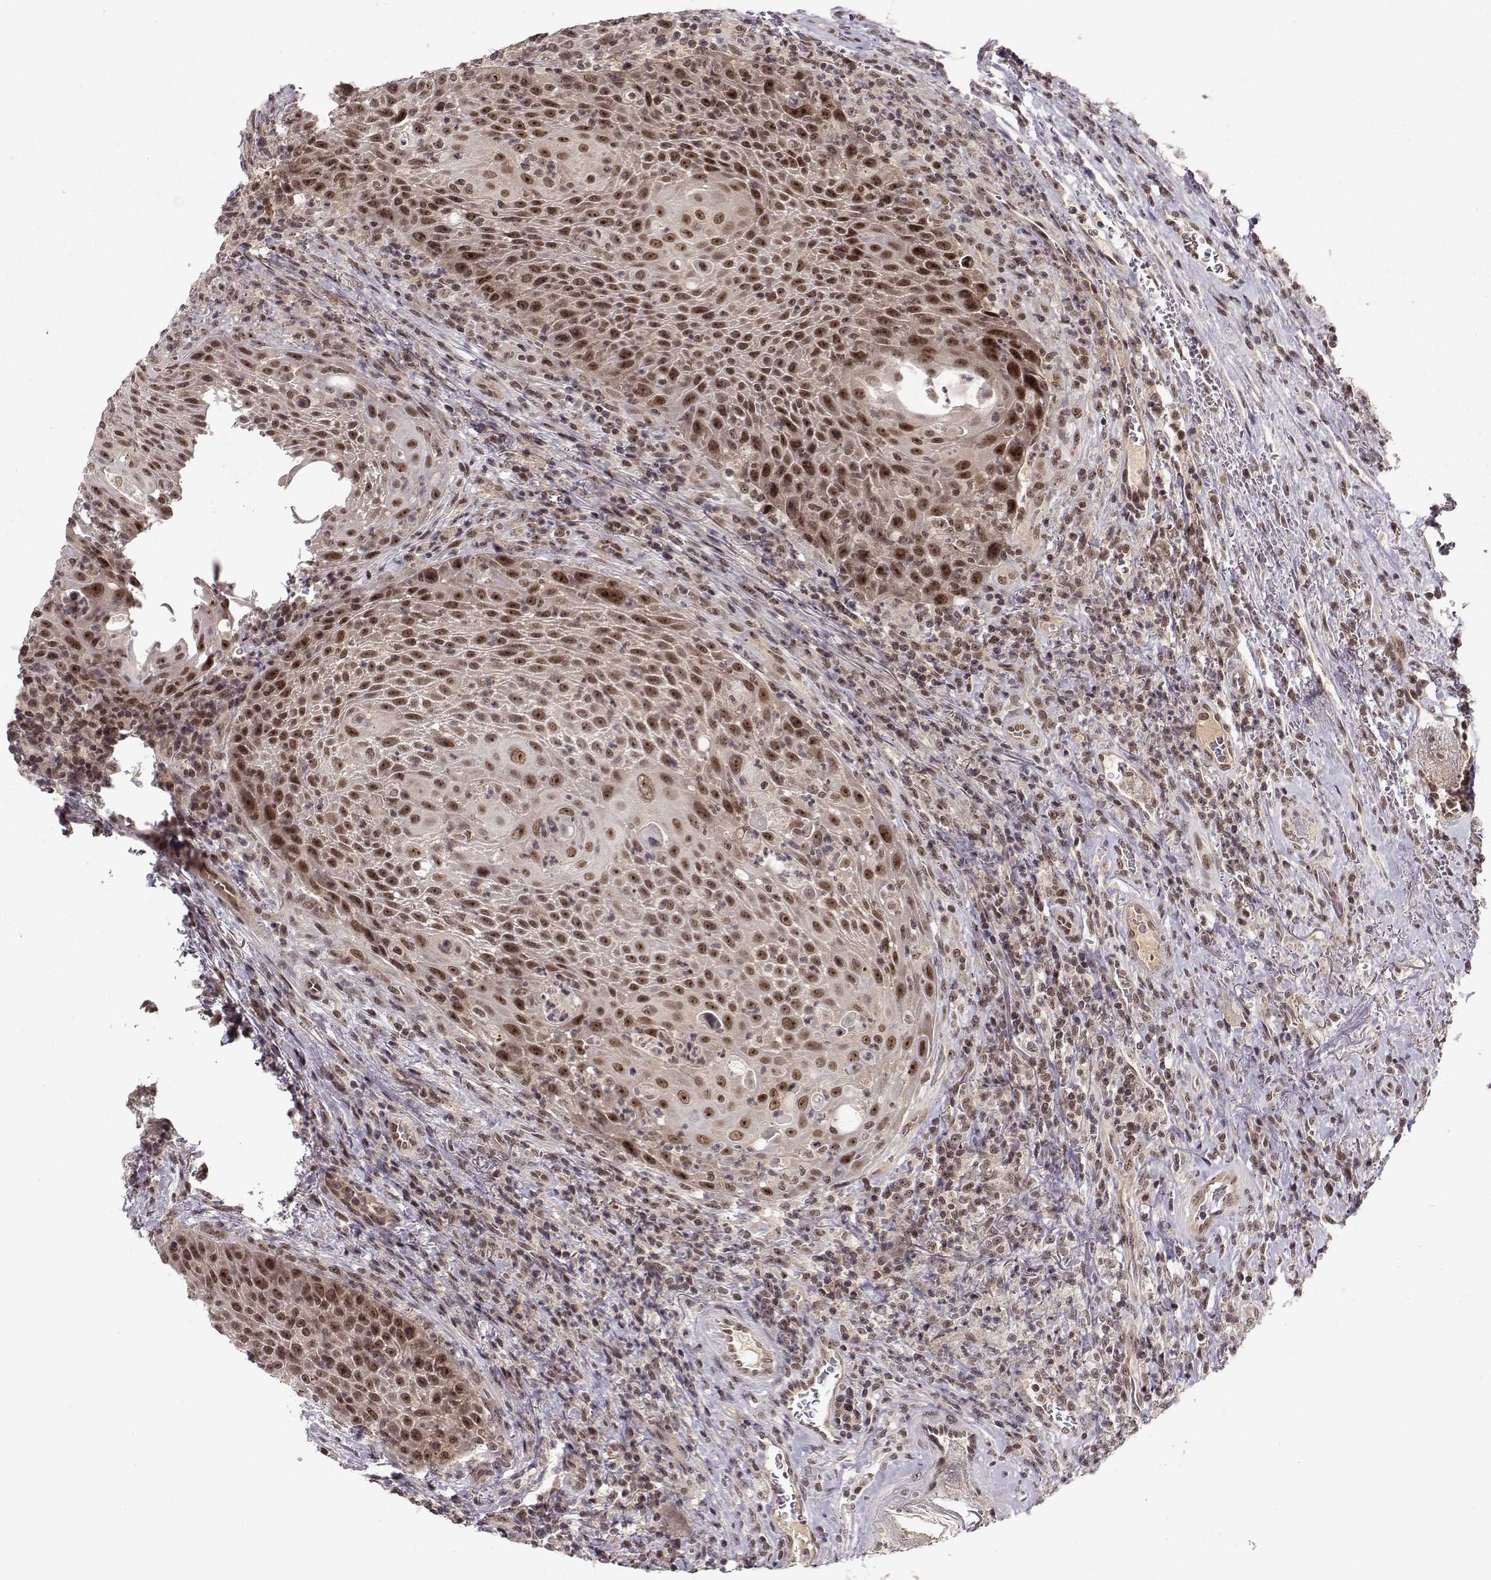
{"staining": {"intensity": "strong", "quantity": ">75%", "location": "nuclear"}, "tissue": "head and neck cancer", "cell_type": "Tumor cells", "image_type": "cancer", "snomed": [{"axis": "morphology", "description": "Squamous cell carcinoma, NOS"}, {"axis": "topography", "description": "Head-Neck"}], "caption": "This is a micrograph of immunohistochemistry (IHC) staining of head and neck squamous cell carcinoma, which shows strong expression in the nuclear of tumor cells.", "gene": "CSNK2A1", "patient": {"sex": "male", "age": 69}}